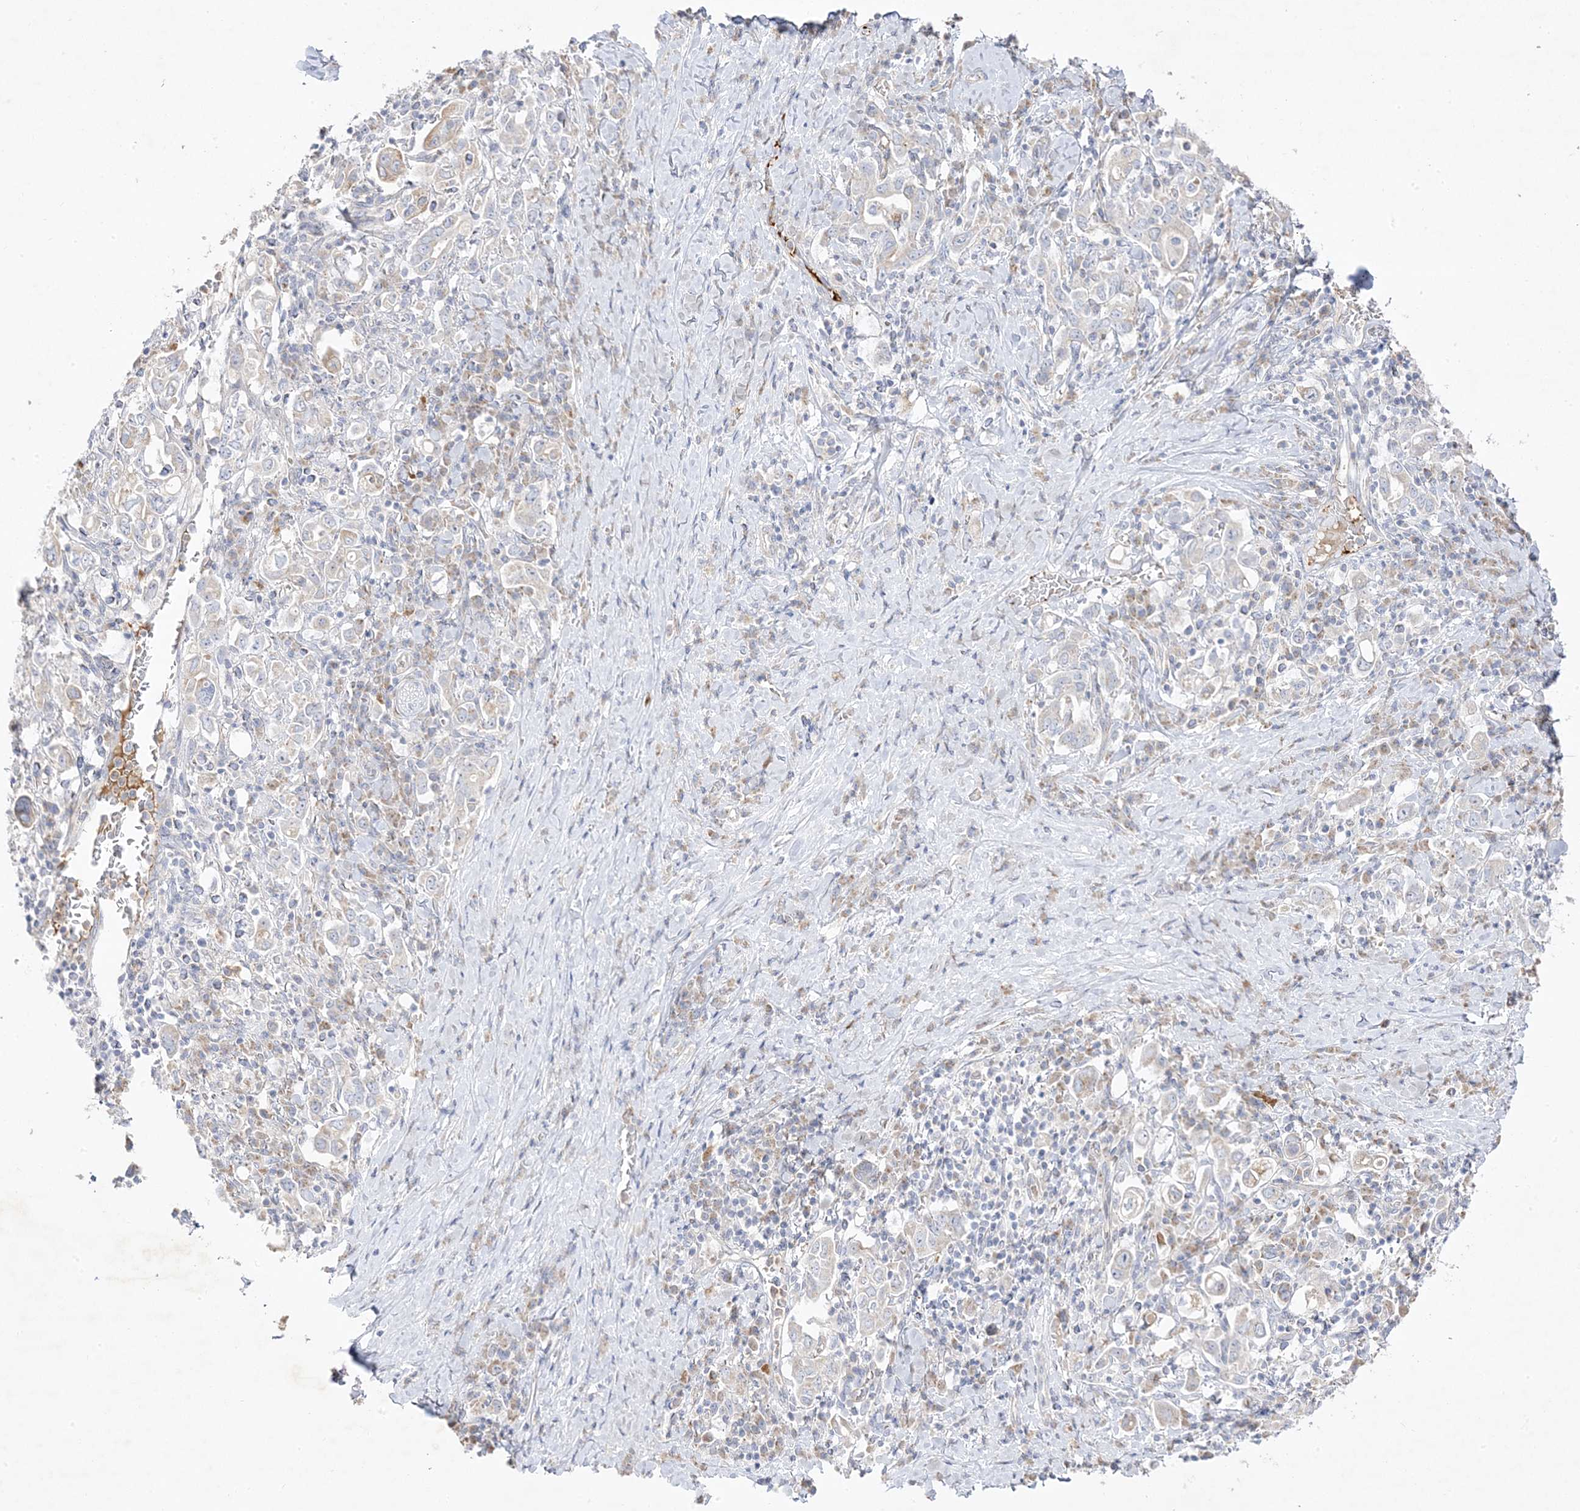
{"staining": {"intensity": "negative", "quantity": "none", "location": "none"}, "tissue": "stomach cancer", "cell_type": "Tumor cells", "image_type": "cancer", "snomed": [{"axis": "morphology", "description": "Adenocarcinoma, NOS"}, {"axis": "topography", "description": "Stomach, upper"}], "caption": "An immunohistochemistry photomicrograph of stomach cancer is shown. There is no staining in tumor cells of stomach cancer. (Immunohistochemistry, brightfield microscopy, high magnification).", "gene": "TRANK1", "patient": {"sex": "male", "age": 62}}